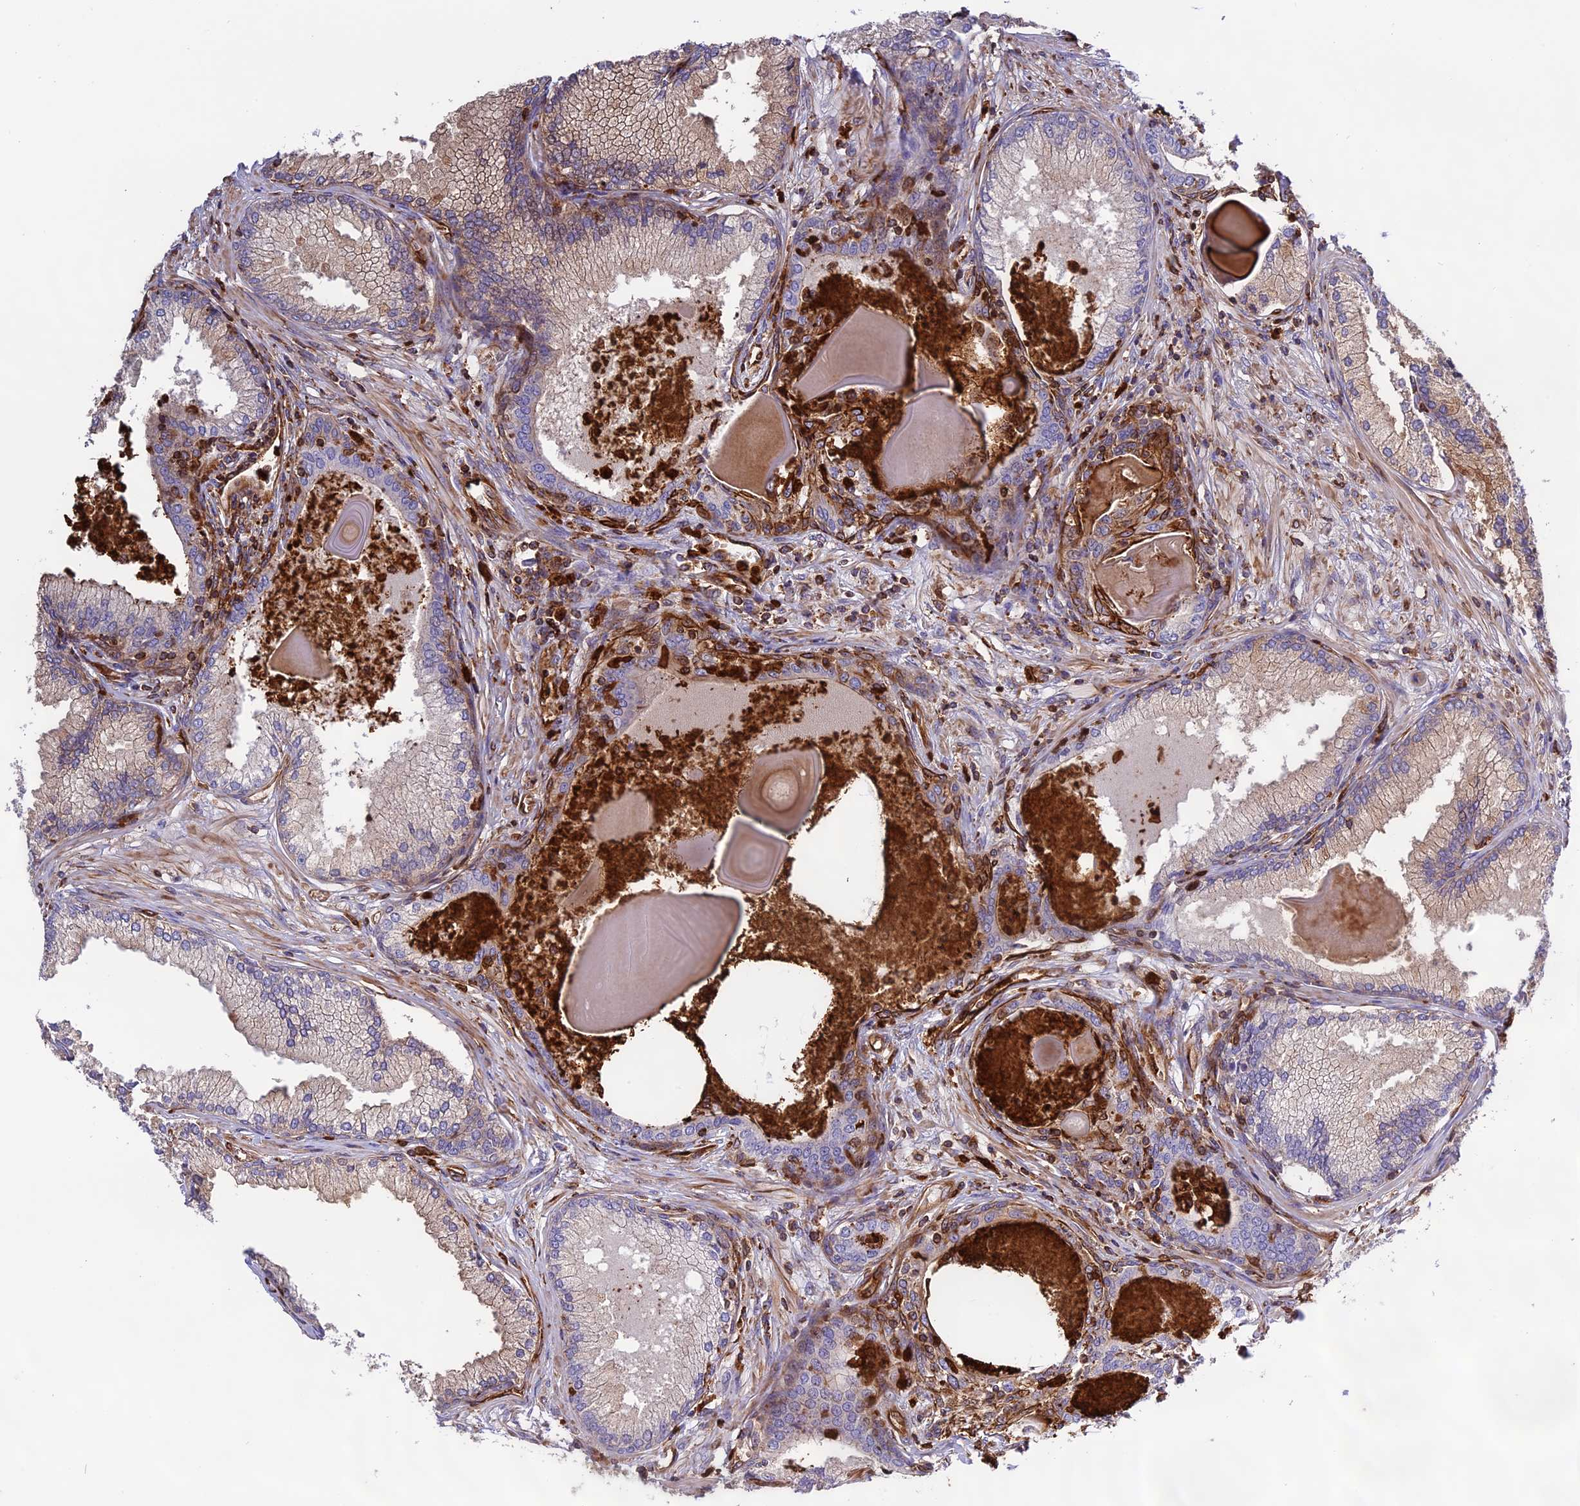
{"staining": {"intensity": "weak", "quantity": "<25%", "location": "cytoplasmic/membranous"}, "tissue": "prostate cancer", "cell_type": "Tumor cells", "image_type": "cancer", "snomed": [{"axis": "morphology", "description": "Adenocarcinoma, High grade"}, {"axis": "topography", "description": "Prostate"}], "caption": "Tumor cells show no significant expression in prostate cancer.", "gene": "CD99L2", "patient": {"sex": "male", "age": 74}}